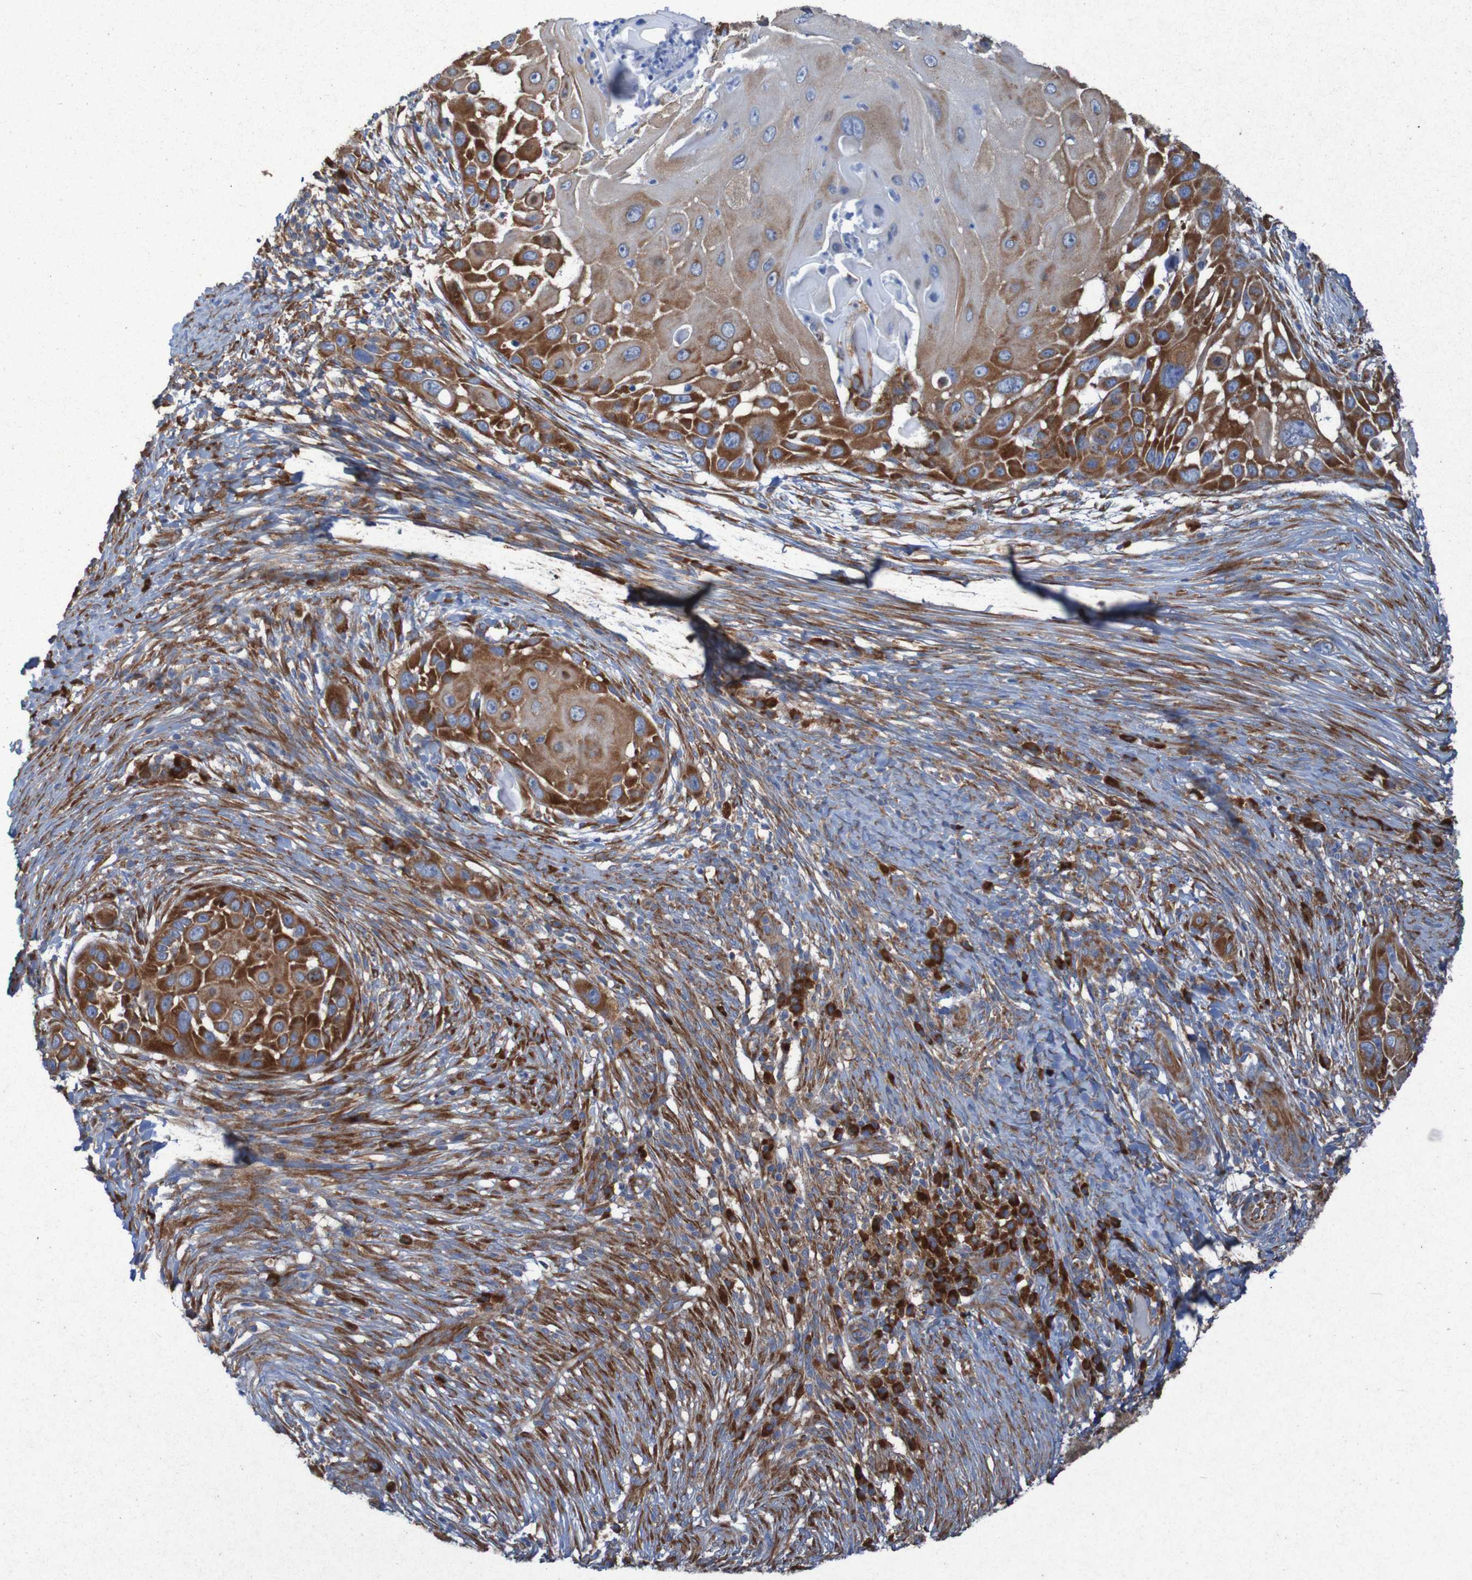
{"staining": {"intensity": "strong", "quantity": ">75%", "location": "cytoplasmic/membranous"}, "tissue": "skin cancer", "cell_type": "Tumor cells", "image_type": "cancer", "snomed": [{"axis": "morphology", "description": "Squamous cell carcinoma, NOS"}, {"axis": "topography", "description": "Skin"}], "caption": "DAB immunohistochemical staining of skin cancer (squamous cell carcinoma) reveals strong cytoplasmic/membranous protein expression in approximately >75% of tumor cells. (DAB = brown stain, brightfield microscopy at high magnification).", "gene": "RPL10", "patient": {"sex": "female", "age": 44}}